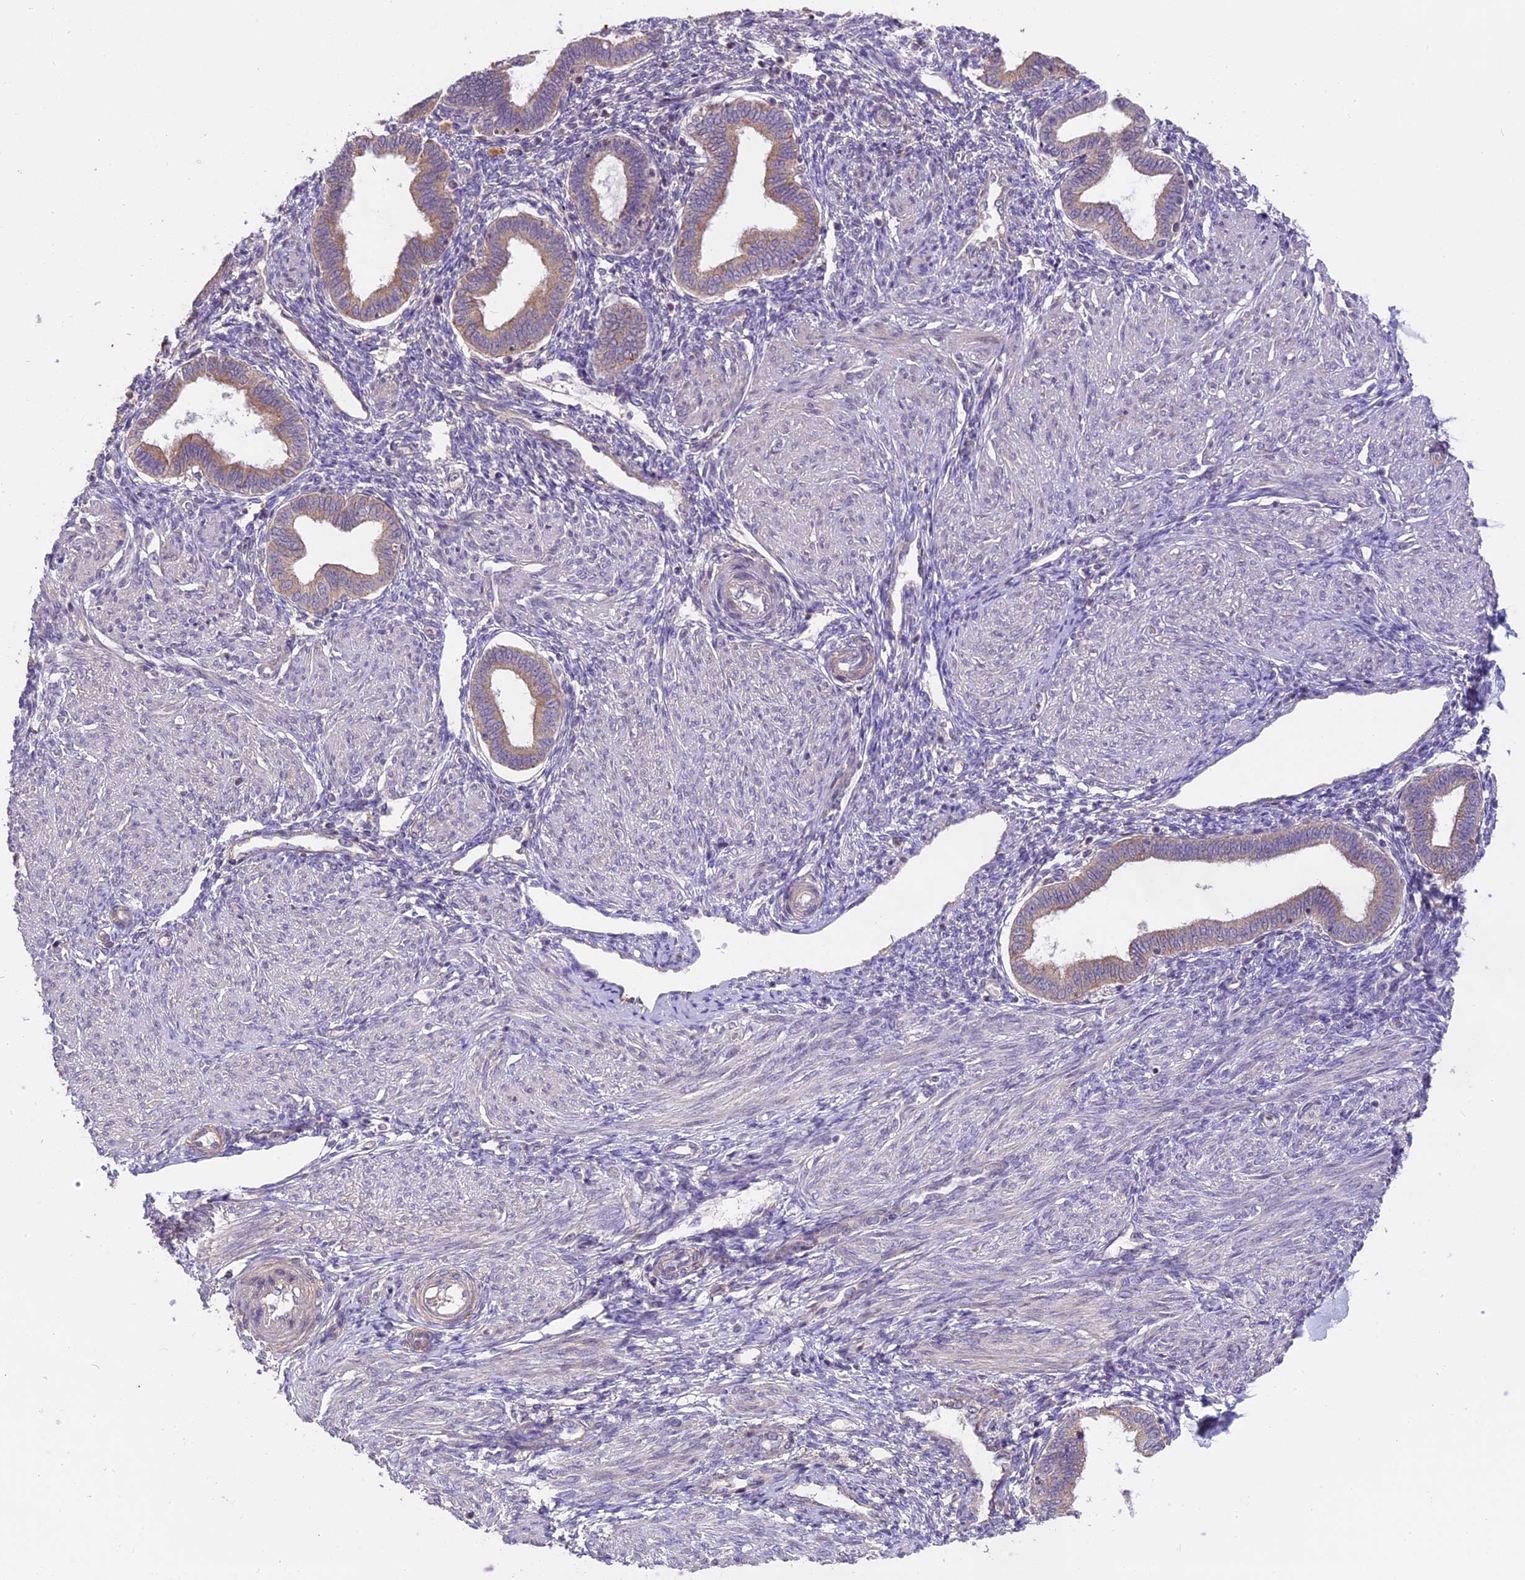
{"staining": {"intensity": "weak", "quantity": "<25%", "location": "cytoplasmic/membranous"}, "tissue": "endometrium", "cell_type": "Cells in endometrial stroma", "image_type": "normal", "snomed": [{"axis": "morphology", "description": "Normal tissue, NOS"}, {"axis": "topography", "description": "Endometrium"}], "caption": "Photomicrograph shows no protein positivity in cells in endometrial stroma of unremarkable endometrium. The staining was performed using DAB to visualize the protein expression in brown, while the nuclei were stained in blue with hematoxylin (Magnification: 20x).", "gene": "MEMO1", "patient": {"sex": "female", "age": 53}}